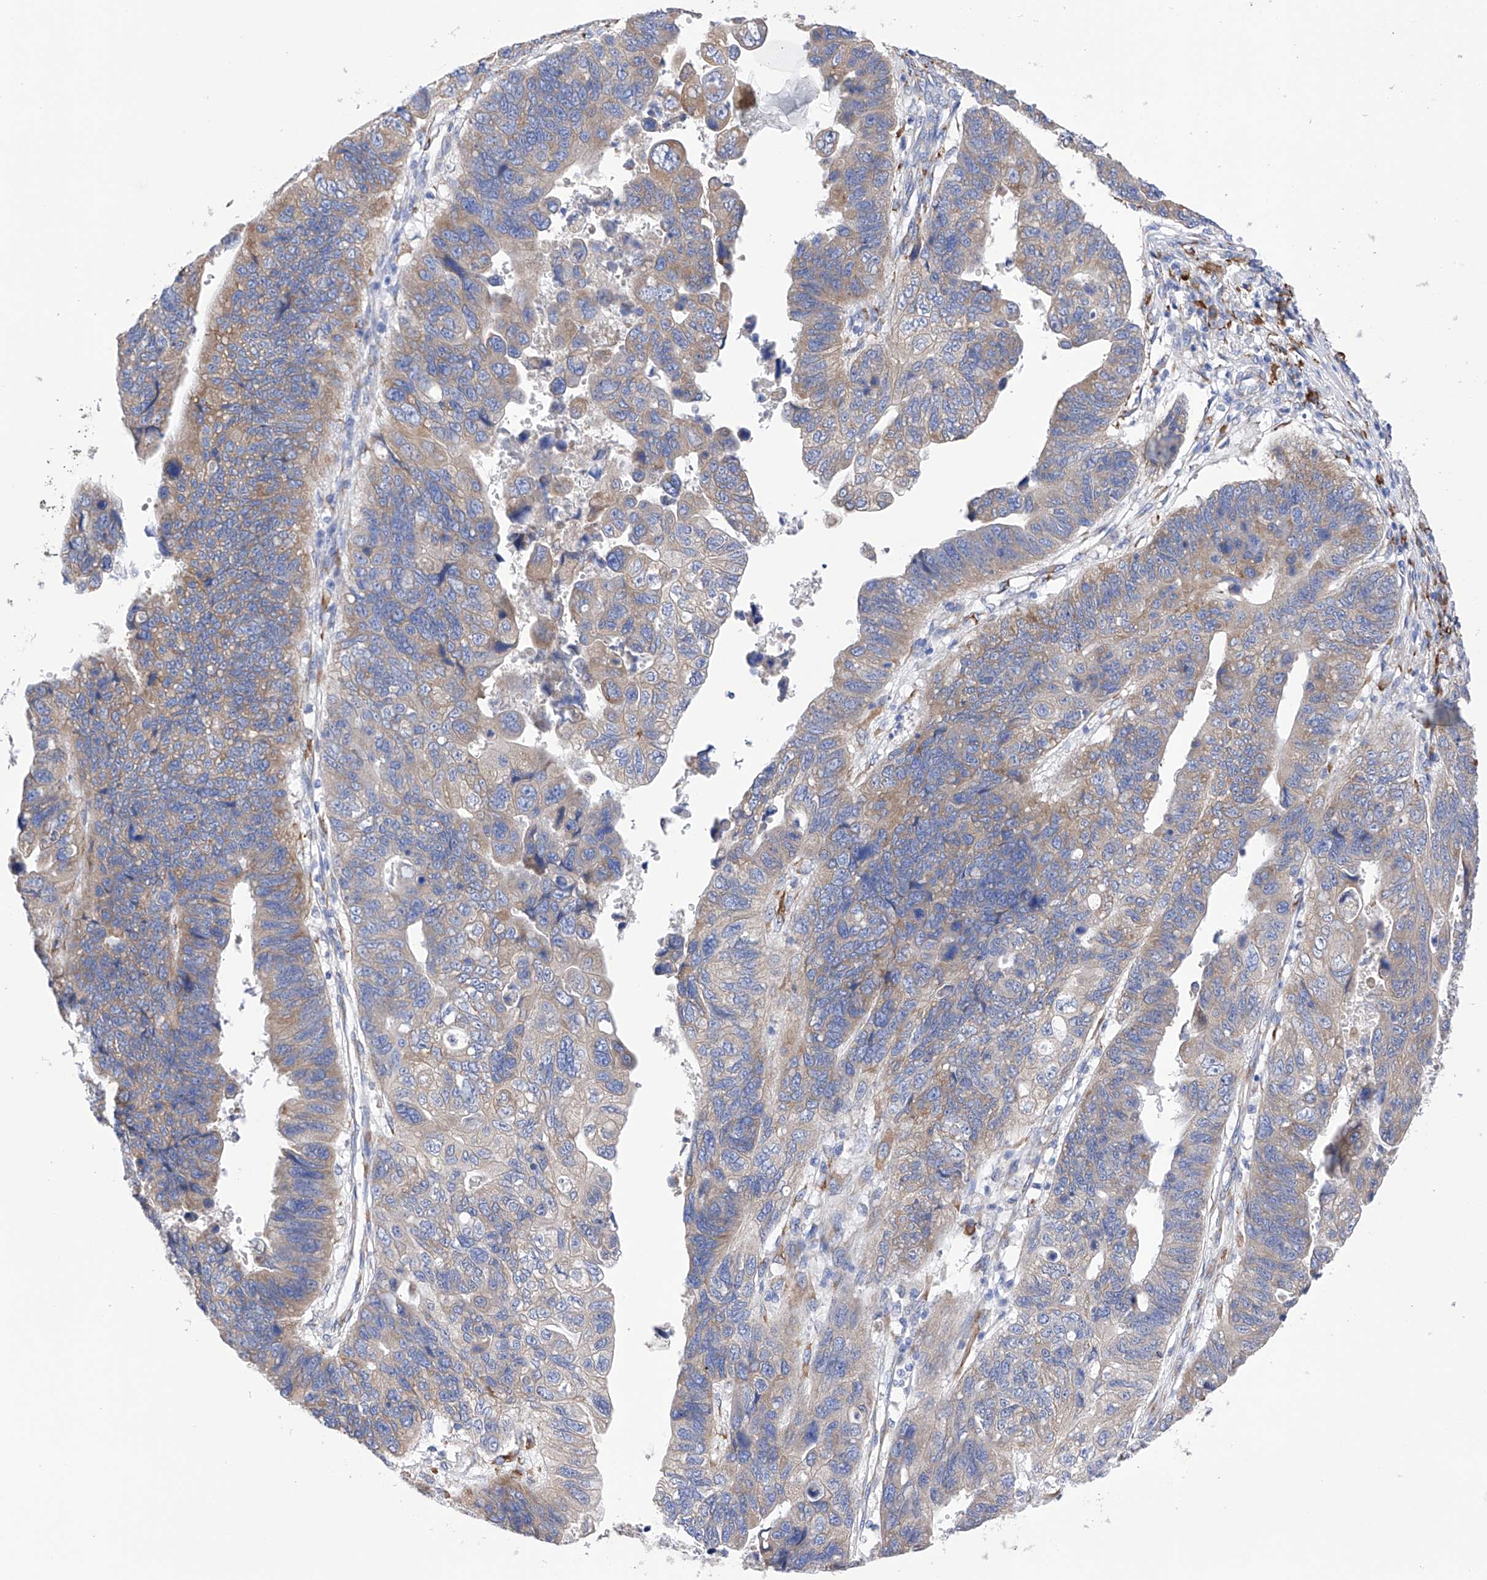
{"staining": {"intensity": "weak", "quantity": "25%-75%", "location": "cytoplasmic/membranous"}, "tissue": "stomach cancer", "cell_type": "Tumor cells", "image_type": "cancer", "snomed": [{"axis": "morphology", "description": "Adenocarcinoma, NOS"}, {"axis": "topography", "description": "Stomach"}], "caption": "Immunohistochemistry histopathology image of human stomach cancer (adenocarcinoma) stained for a protein (brown), which demonstrates low levels of weak cytoplasmic/membranous staining in about 25%-75% of tumor cells.", "gene": "PDIA5", "patient": {"sex": "male", "age": 59}}